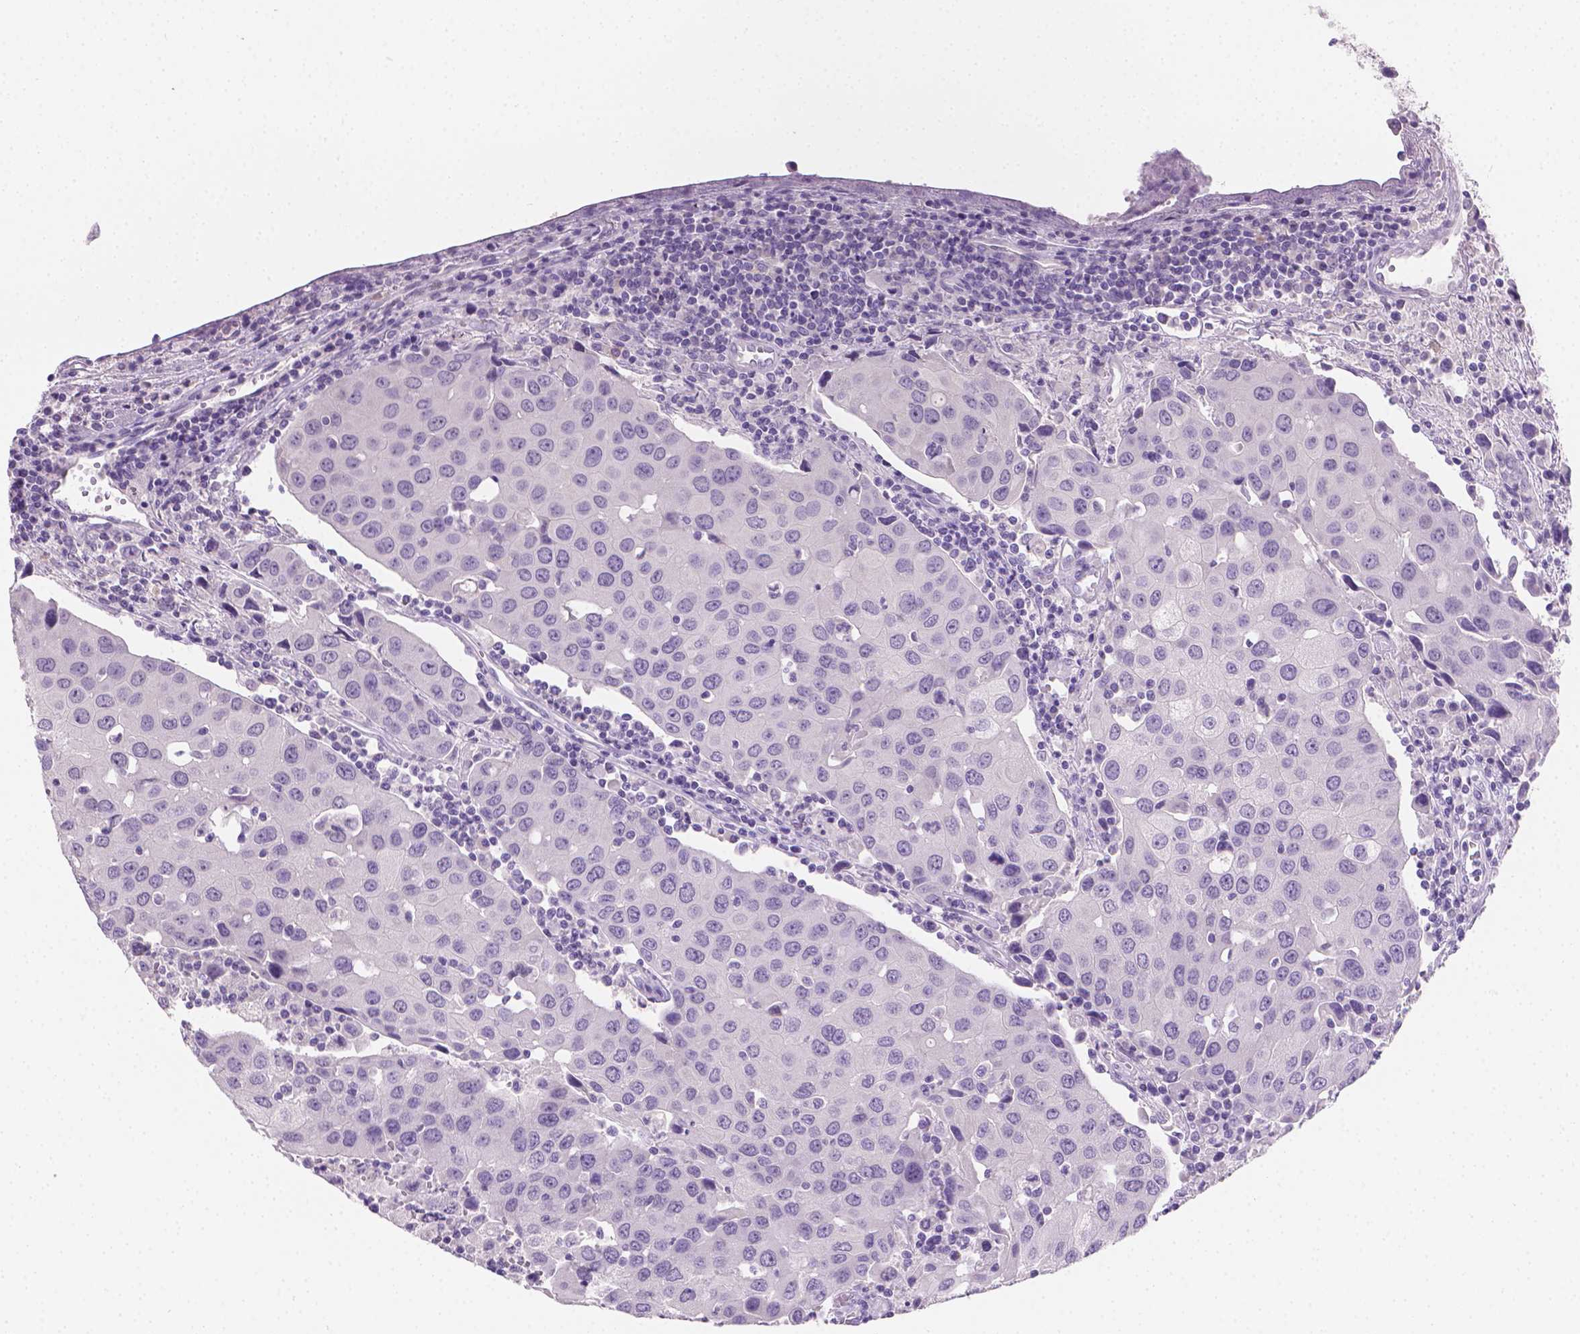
{"staining": {"intensity": "negative", "quantity": "none", "location": "none"}, "tissue": "urothelial cancer", "cell_type": "Tumor cells", "image_type": "cancer", "snomed": [{"axis": "morphology", "description": "Urothelial carcinoma, High grade"}, {"axis": "topography", "description": "Urinary bladder"}], "caption": "Immunohistochemical staining of human urothelial carcinoma (high-grade) exhibits no significant expression in tumor cells.", "gene": "TNNI2", "patient": {"sex": "female", "age": 85}}